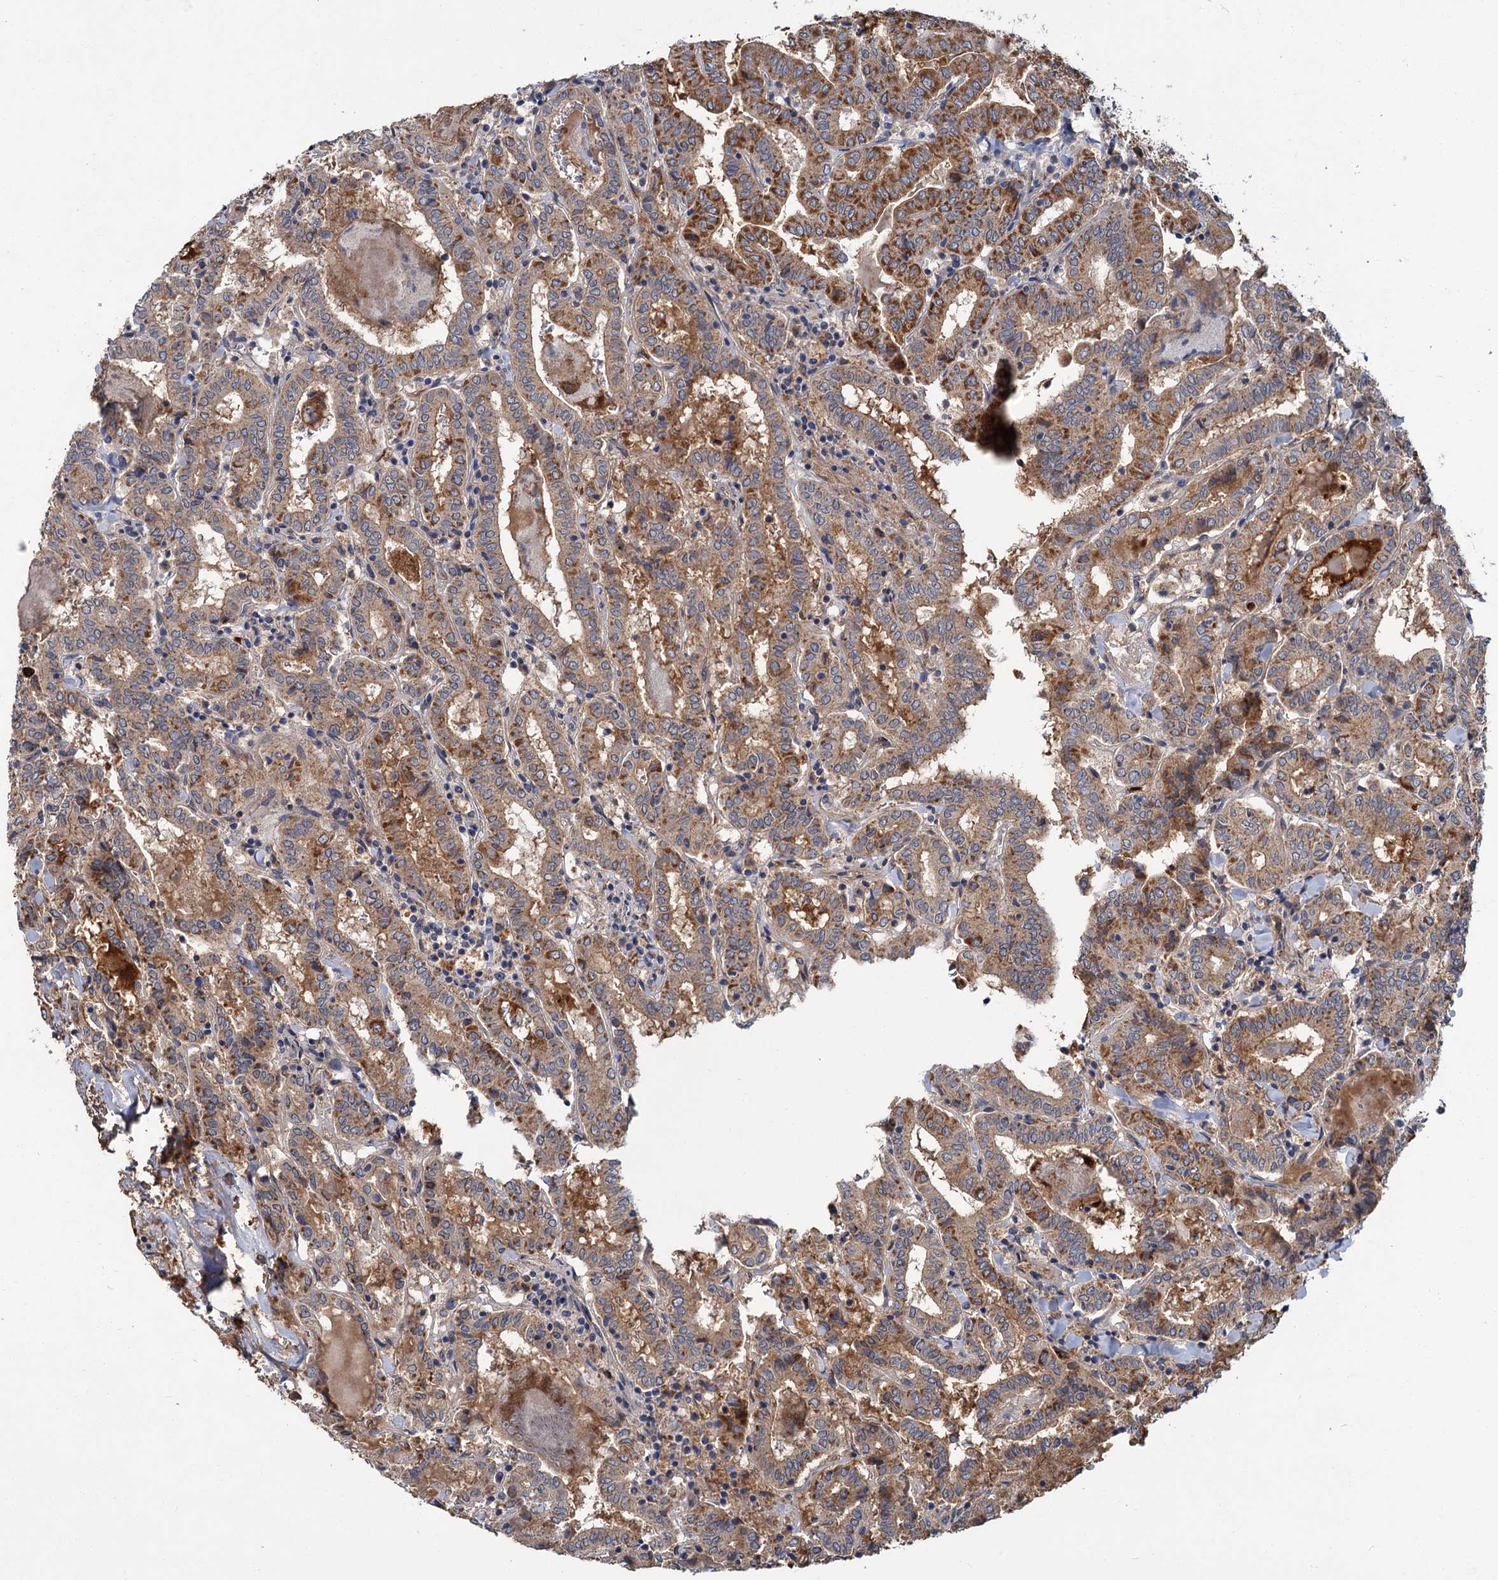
{"staining": {"intensity": "moderate", "quantity": ">75%", "location": "cytoplasmic/membranous"}, "tissue": "thyroid cancer", "cell_type": "Tumor cells", "image_type": "cancer", "snomed": [{"axis": "morphology", "description": "Papillary adenocarcinoma, NOS"}, {"axis": "topography", "description": "Thyroid gland"}], "caption": "An IHC histopathology image of tumor tissue is shown. Protein staining in brown labels moderate cytoplasmic/membranous positivity in papillary adenocarcinoma (thyroid) within tumor cells.", "gene": "DYNC2H1", "patient": {"sex": "female", "age": 72}}